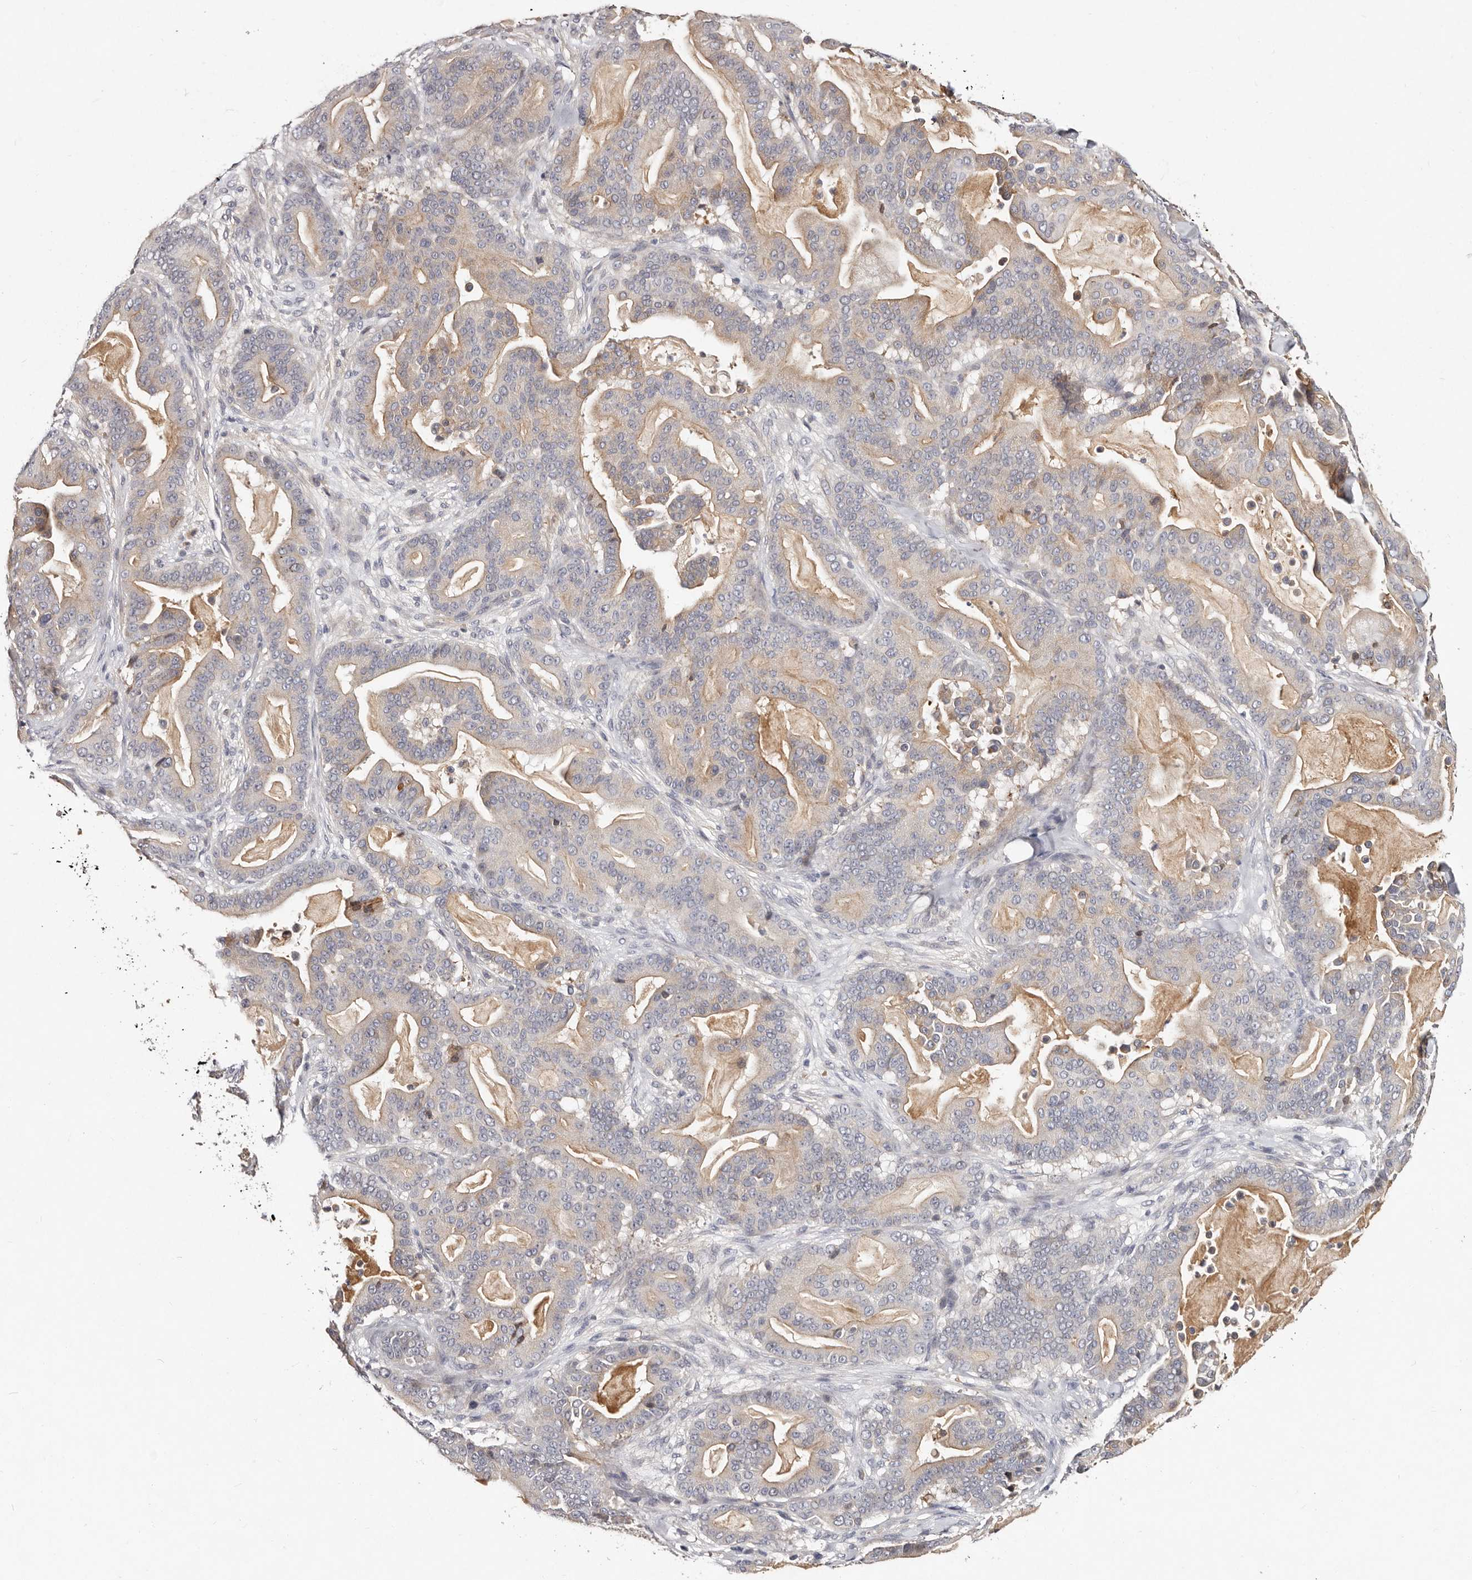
{"staining": {"intensity": "weak", "quantity": "25%-75%", "location": "cytoplasmic/membranous"}, "tissue": "pancreatic cancer", "cell_type": "Tumor cells", "image_type": "cancer", "snomed": [{"axis": "morphology", "description": "Adenocarcinoma, NOS"}, {"axis": "topography", "description": "Pancreas"}], "caption": "Tumor cells reveal weak cytoplasmic/membranous positivity in approximately 25%-75% of cells in pancreatic adenocarcinoma.", "gene": "MRPS33", "patient": {"sex": "male", "age": 63}}